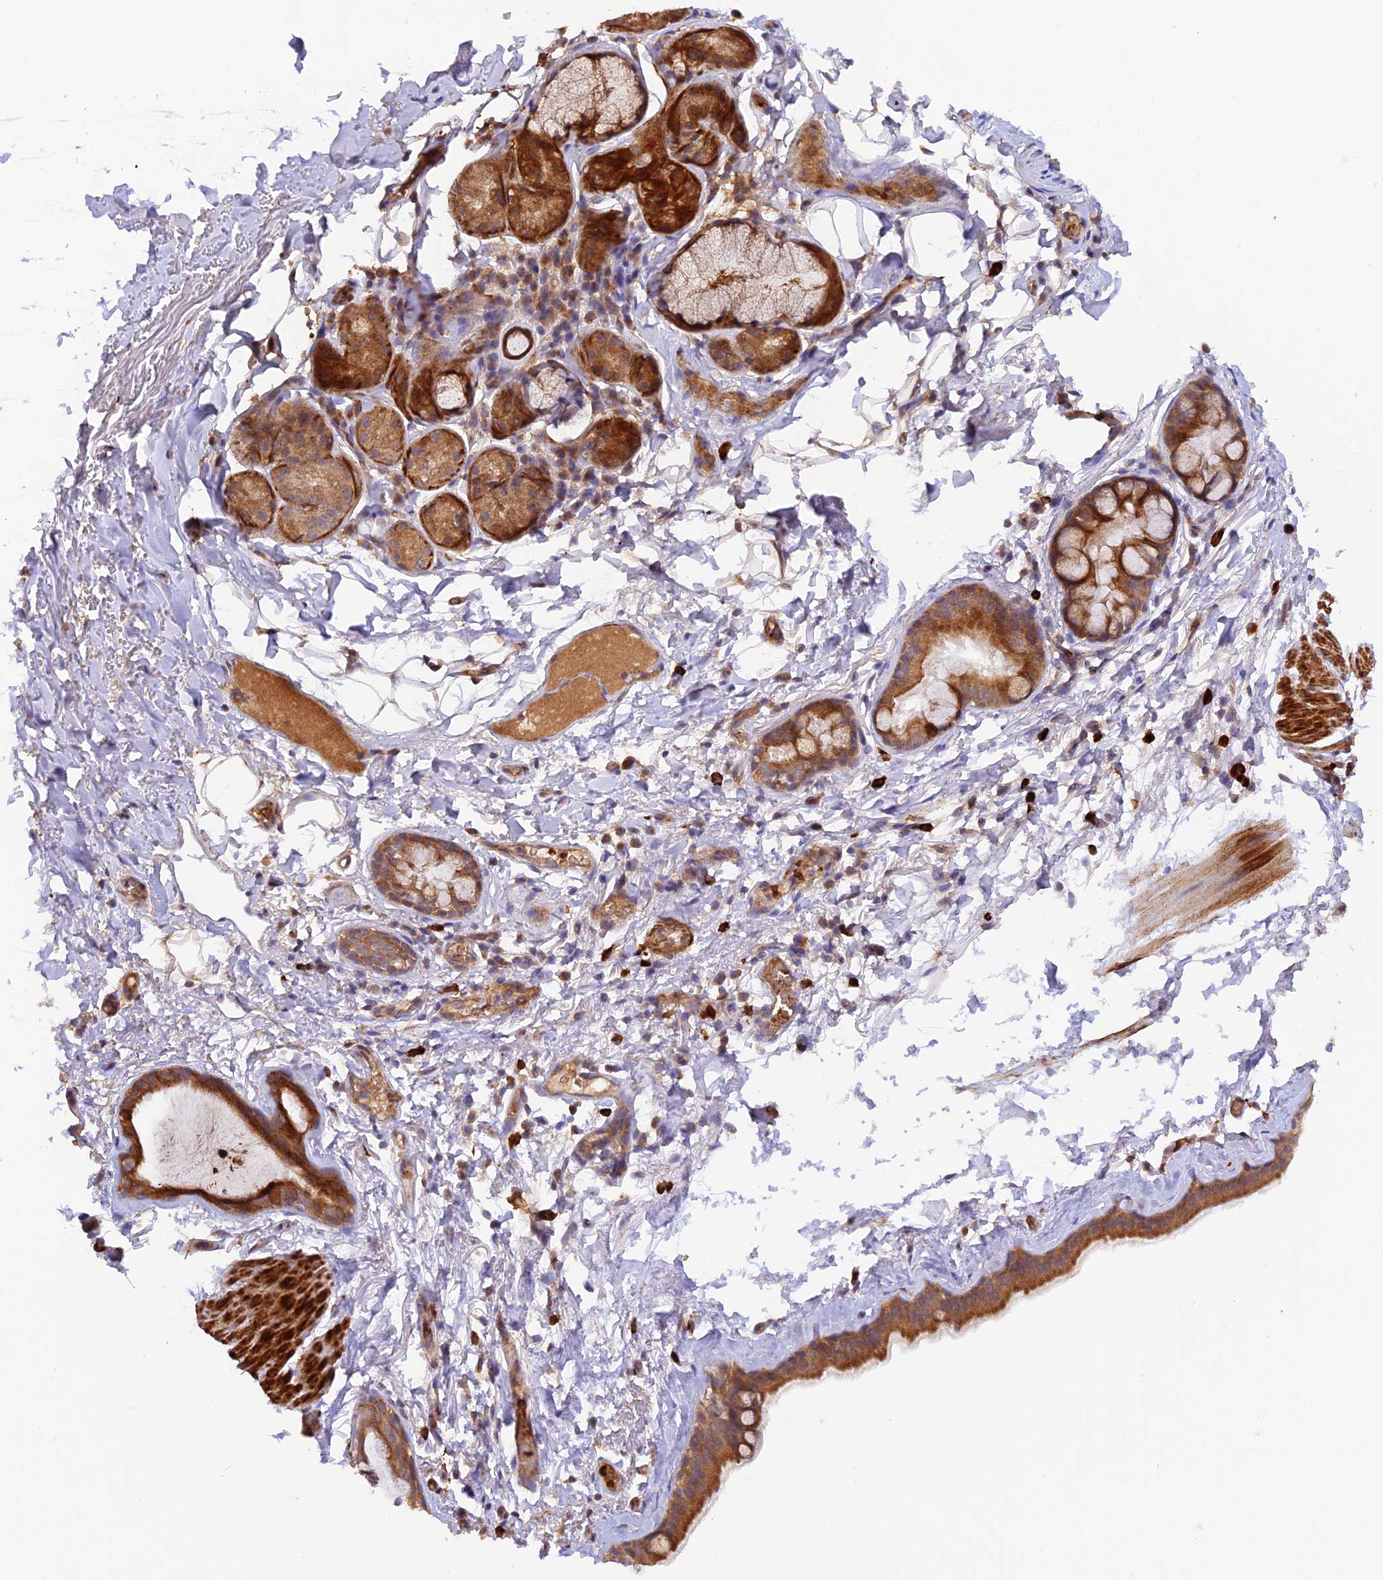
{"staining": {"intensity": "moderate", "quantity": ">75%", "location": "cytoplasmic/membranous"}, "tissue": "bronchus", "cell_type": "Respiratory epithelial cells", "image_type": "normal", "snomed": [{"axis": "morphology", "description": "Normal tissue, NOS"}, {"axis": "topography", "description": "Cartilage tissue"}], "caption": "Immunohistochemical staining of unremarkable human bronchus reveals medium levels of moderate cytoplasmic/membranous positivity in about >75% of respiratory epithelial cells. The protein is shown in brown color, while the nuclei are stained blue.", "gene": "WDFY4", "patient": {"sex": "male", "age": 63}}